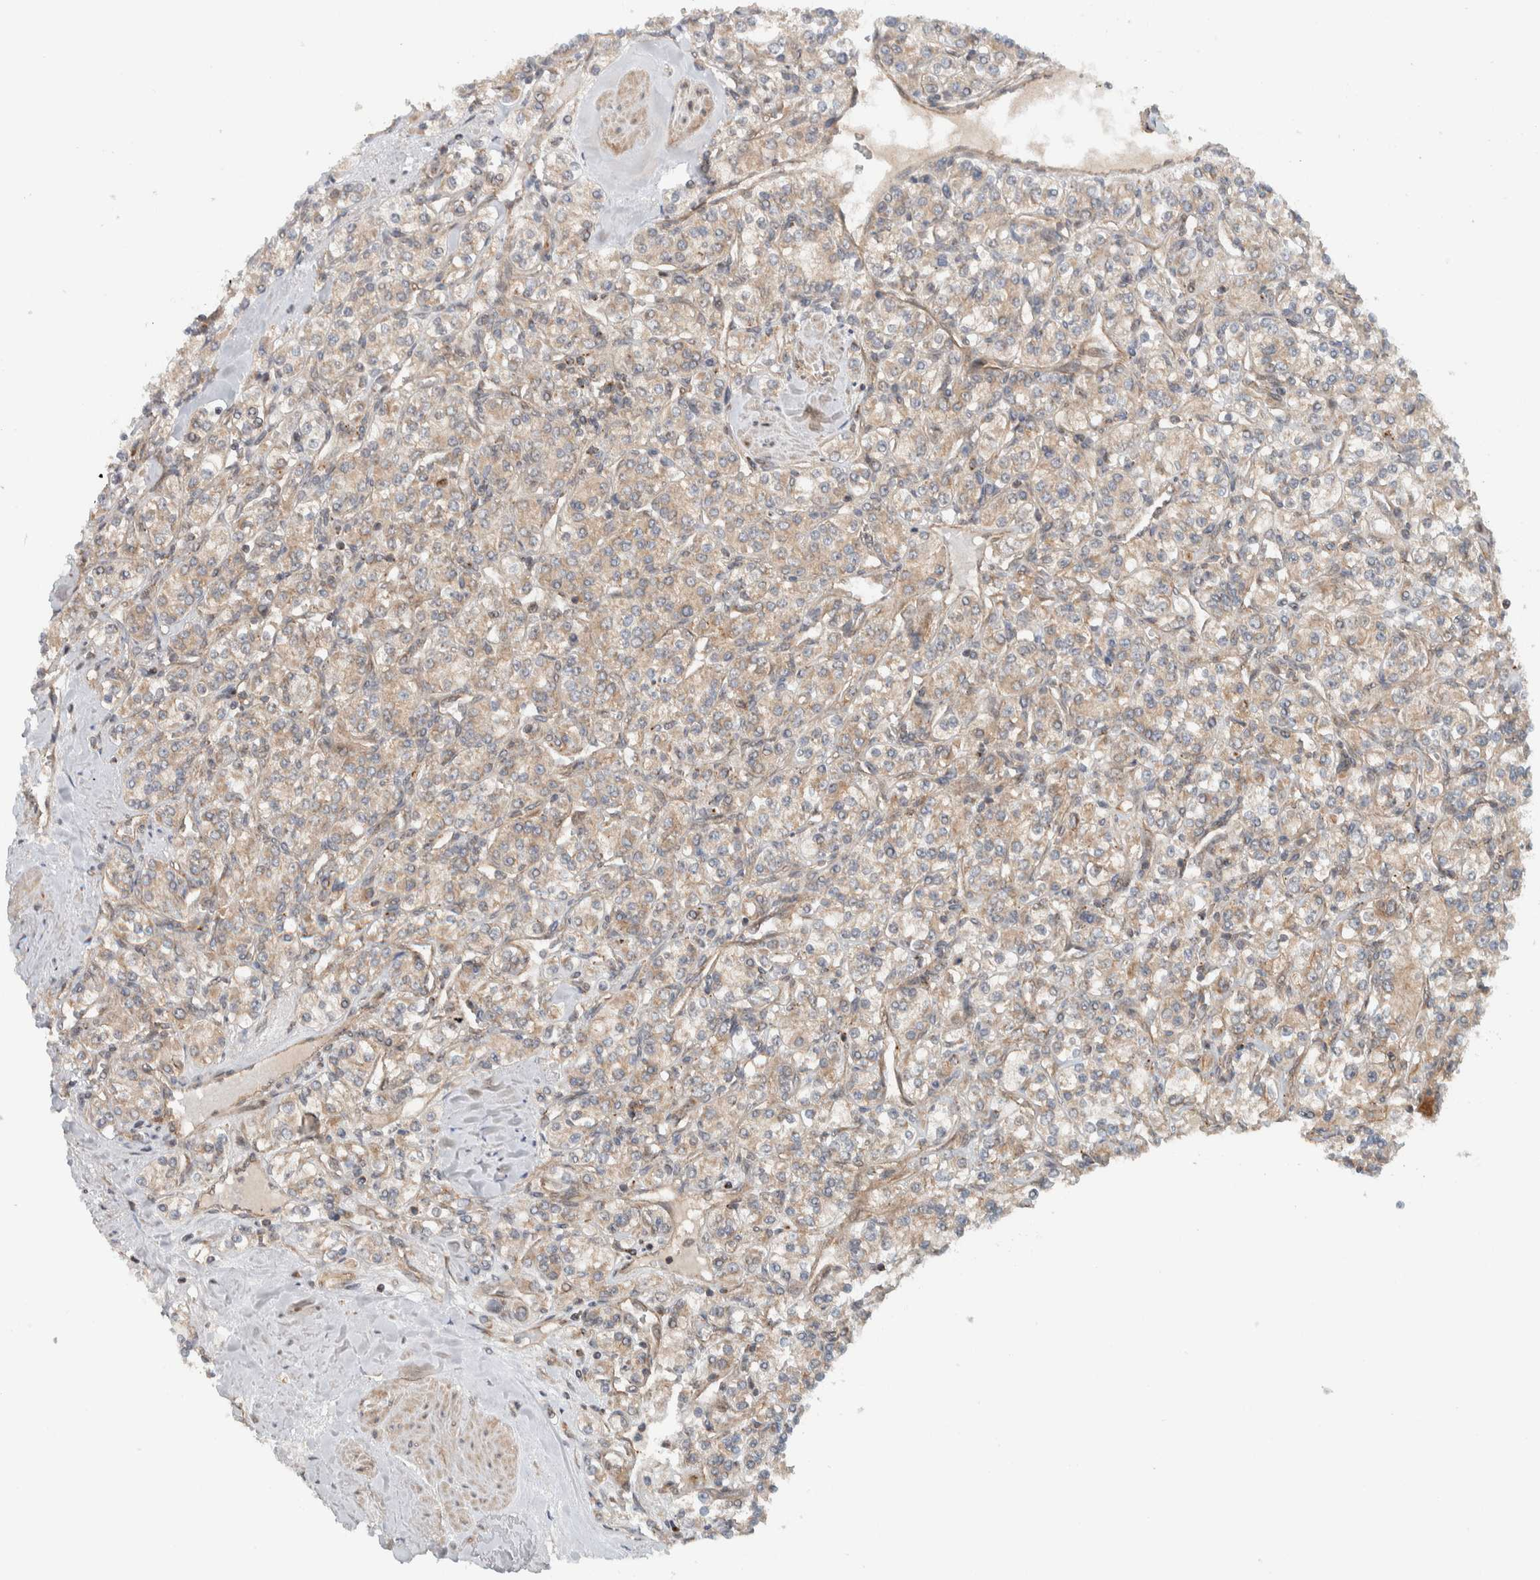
{"staining": {"intensity": "weak", "quantity": "<25%", "location": "cytoplasmic/membranous"}, "tissue": "renal cancer", "cell_type": "Tumor cells", "image_type": "cancer", "snomed": [{"axis": "morphology", "description": "Adenocarcinoma, NOS"}, {"axis": "topography", "description": "Kidney"}], "caption": "Immunohistochemical staining of human renal cancer exhibits no significant positivity in tumor cells.", "gene": "KLHL6", "patient": {"sex": "male", "age": 77}}